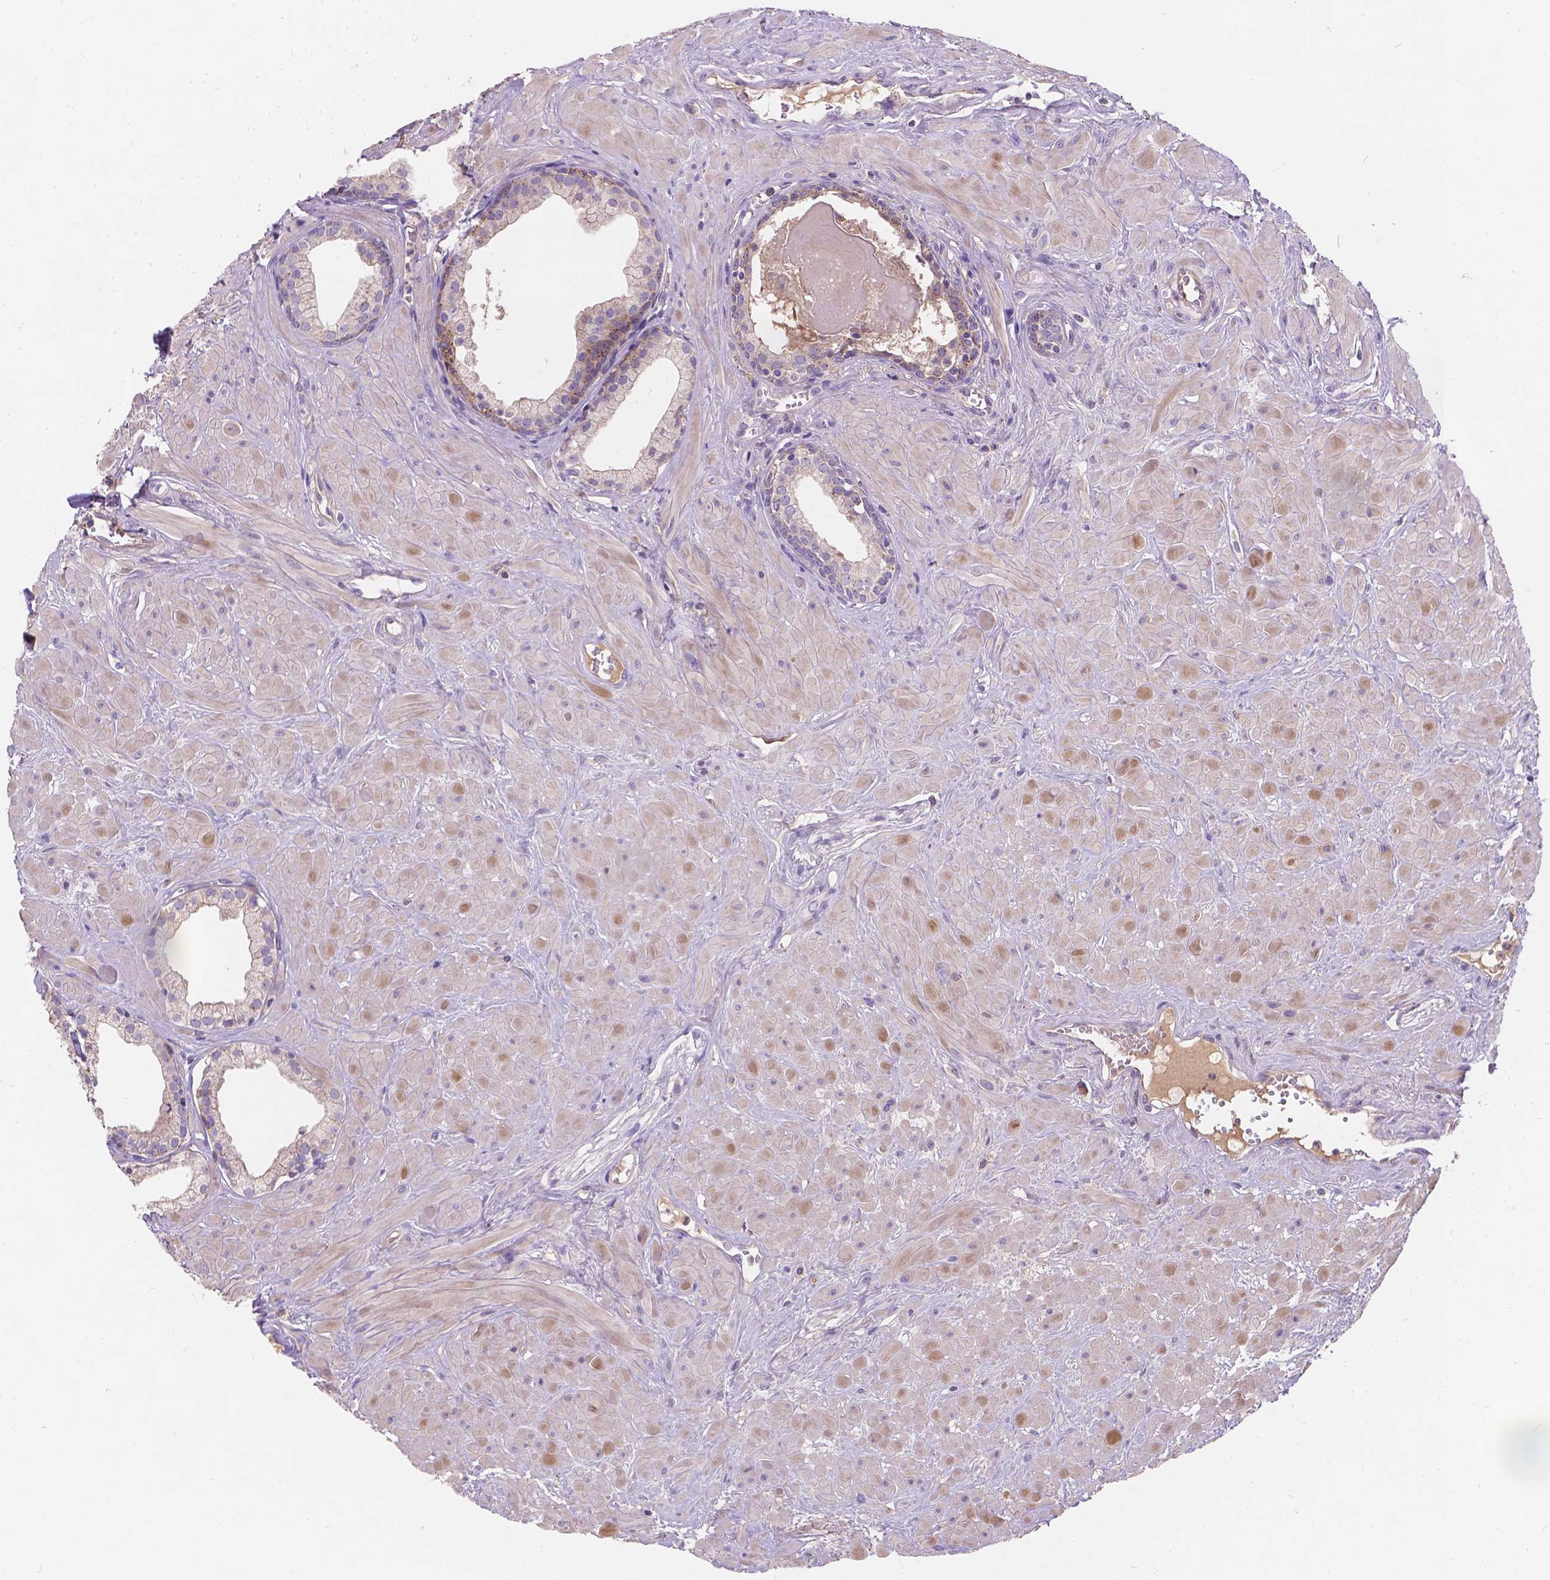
{"staining": {"intensity": "moderate", "quantity": ">75%", "location": "cytoplasmic/membranous"}, "tissue": "prostate", "cell_type": "Glandular cells", "image_type": "normal", "snomed": [{"axis": "morphology", "description": "Normal tissue, NOS"}, {"axis": "topography", "description": "Prostate"}], "caption": "Immunohistochemistry (DAB (3,3'-diaminobenzidine)) staining of unremarkable human prostate exhibits moderate cytoplasmic/membranous protein expression in approximately >75% of glandular cells.", "gene": "CDK10", "patient": {"sex": "male", "age": 48}}